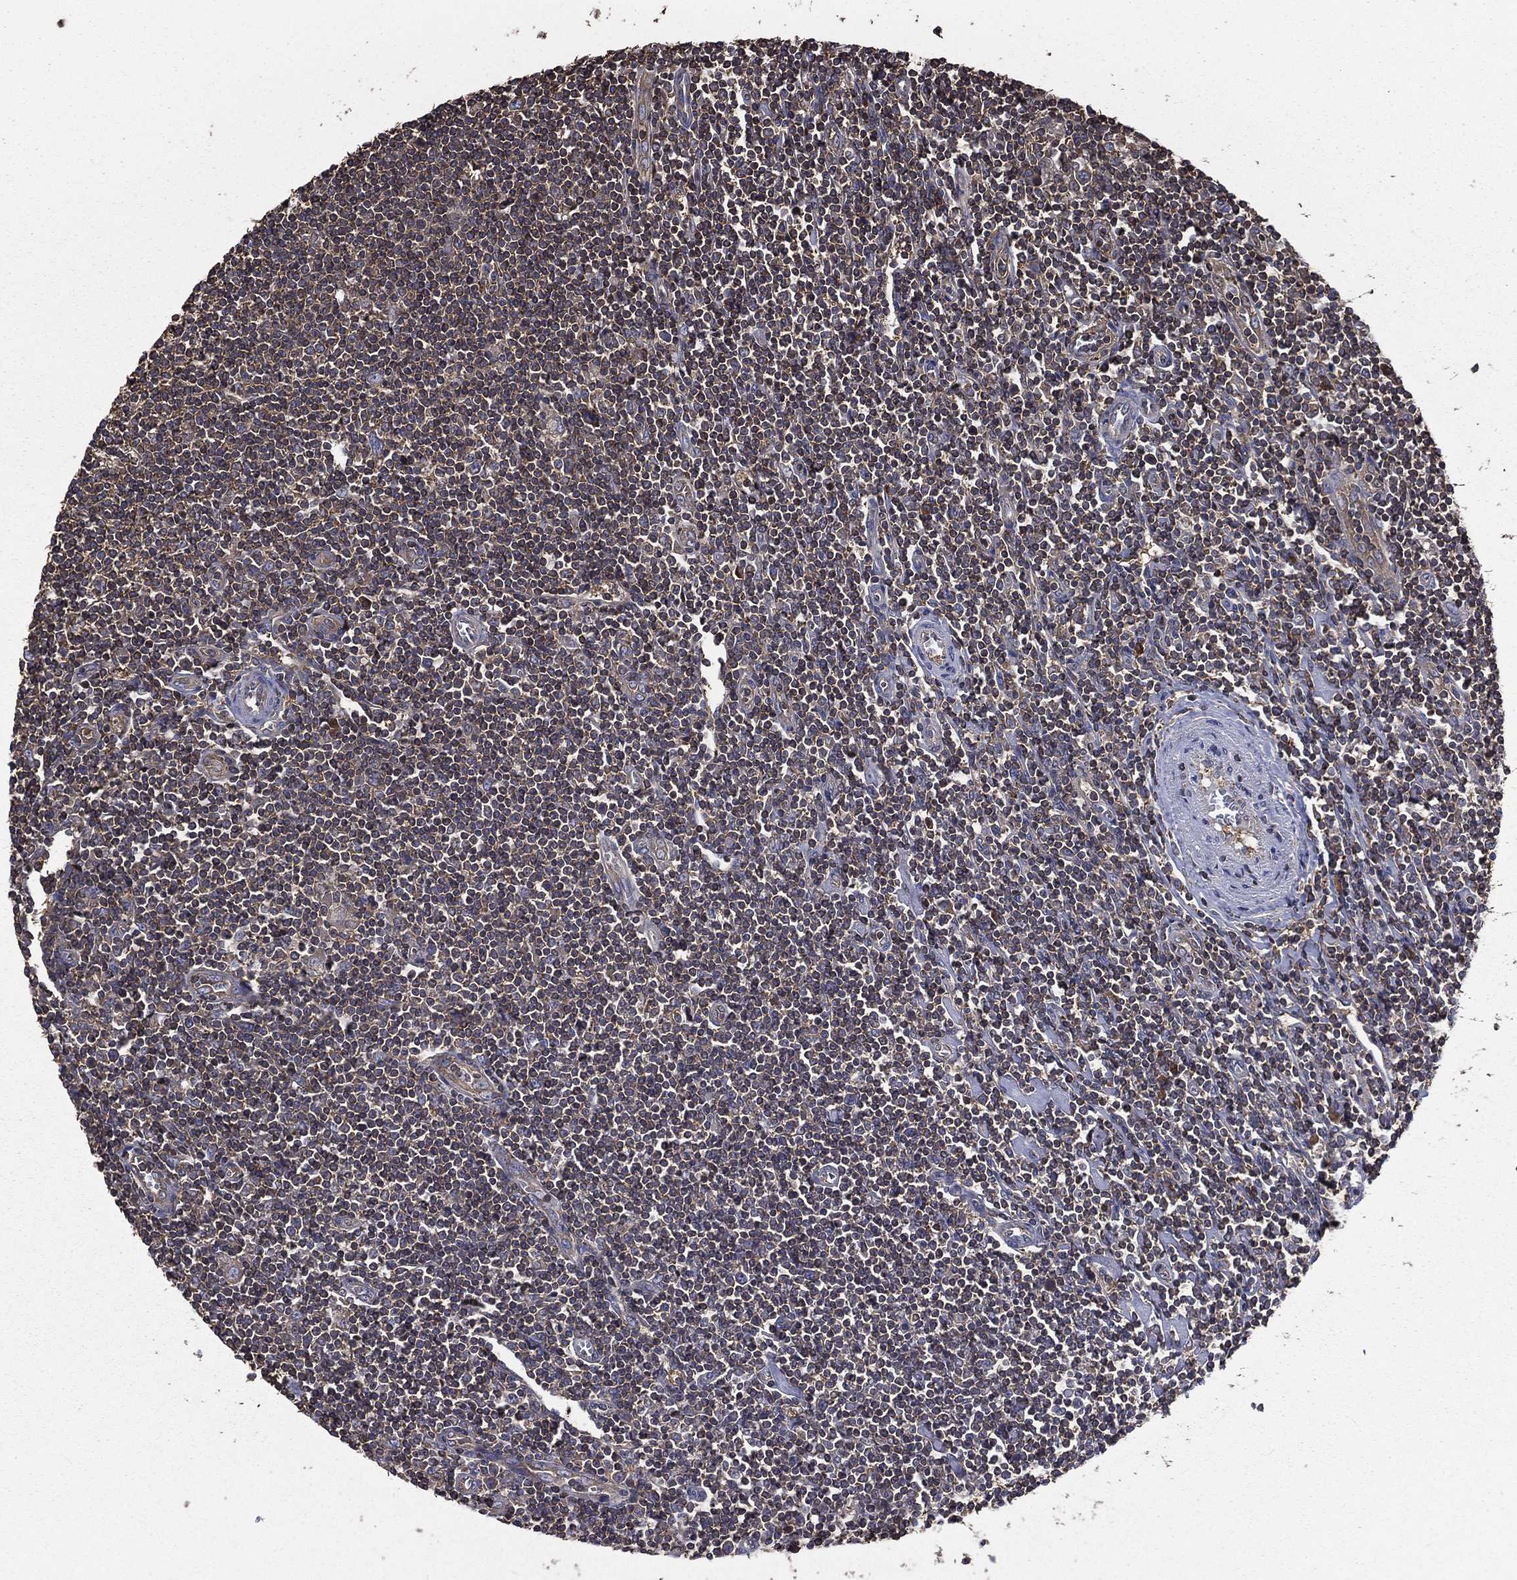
{"staining": {"intensity": "negative", "quantity": "none", "location": "none"}, "tissue": "lymphoma", "cell_type": "Tumor cells", "image_type": "cancer", "snomed": [{"axis": "morphology", "description": "Hodgkin's disease, NOS"}, {"axis": "topography", "description": "Lymph node"}], "caption": "An image of human lymphoma is negative for staining in tumor cells.", "gene": "SARS1", "patient": {"sex": "male", "age": 40}}